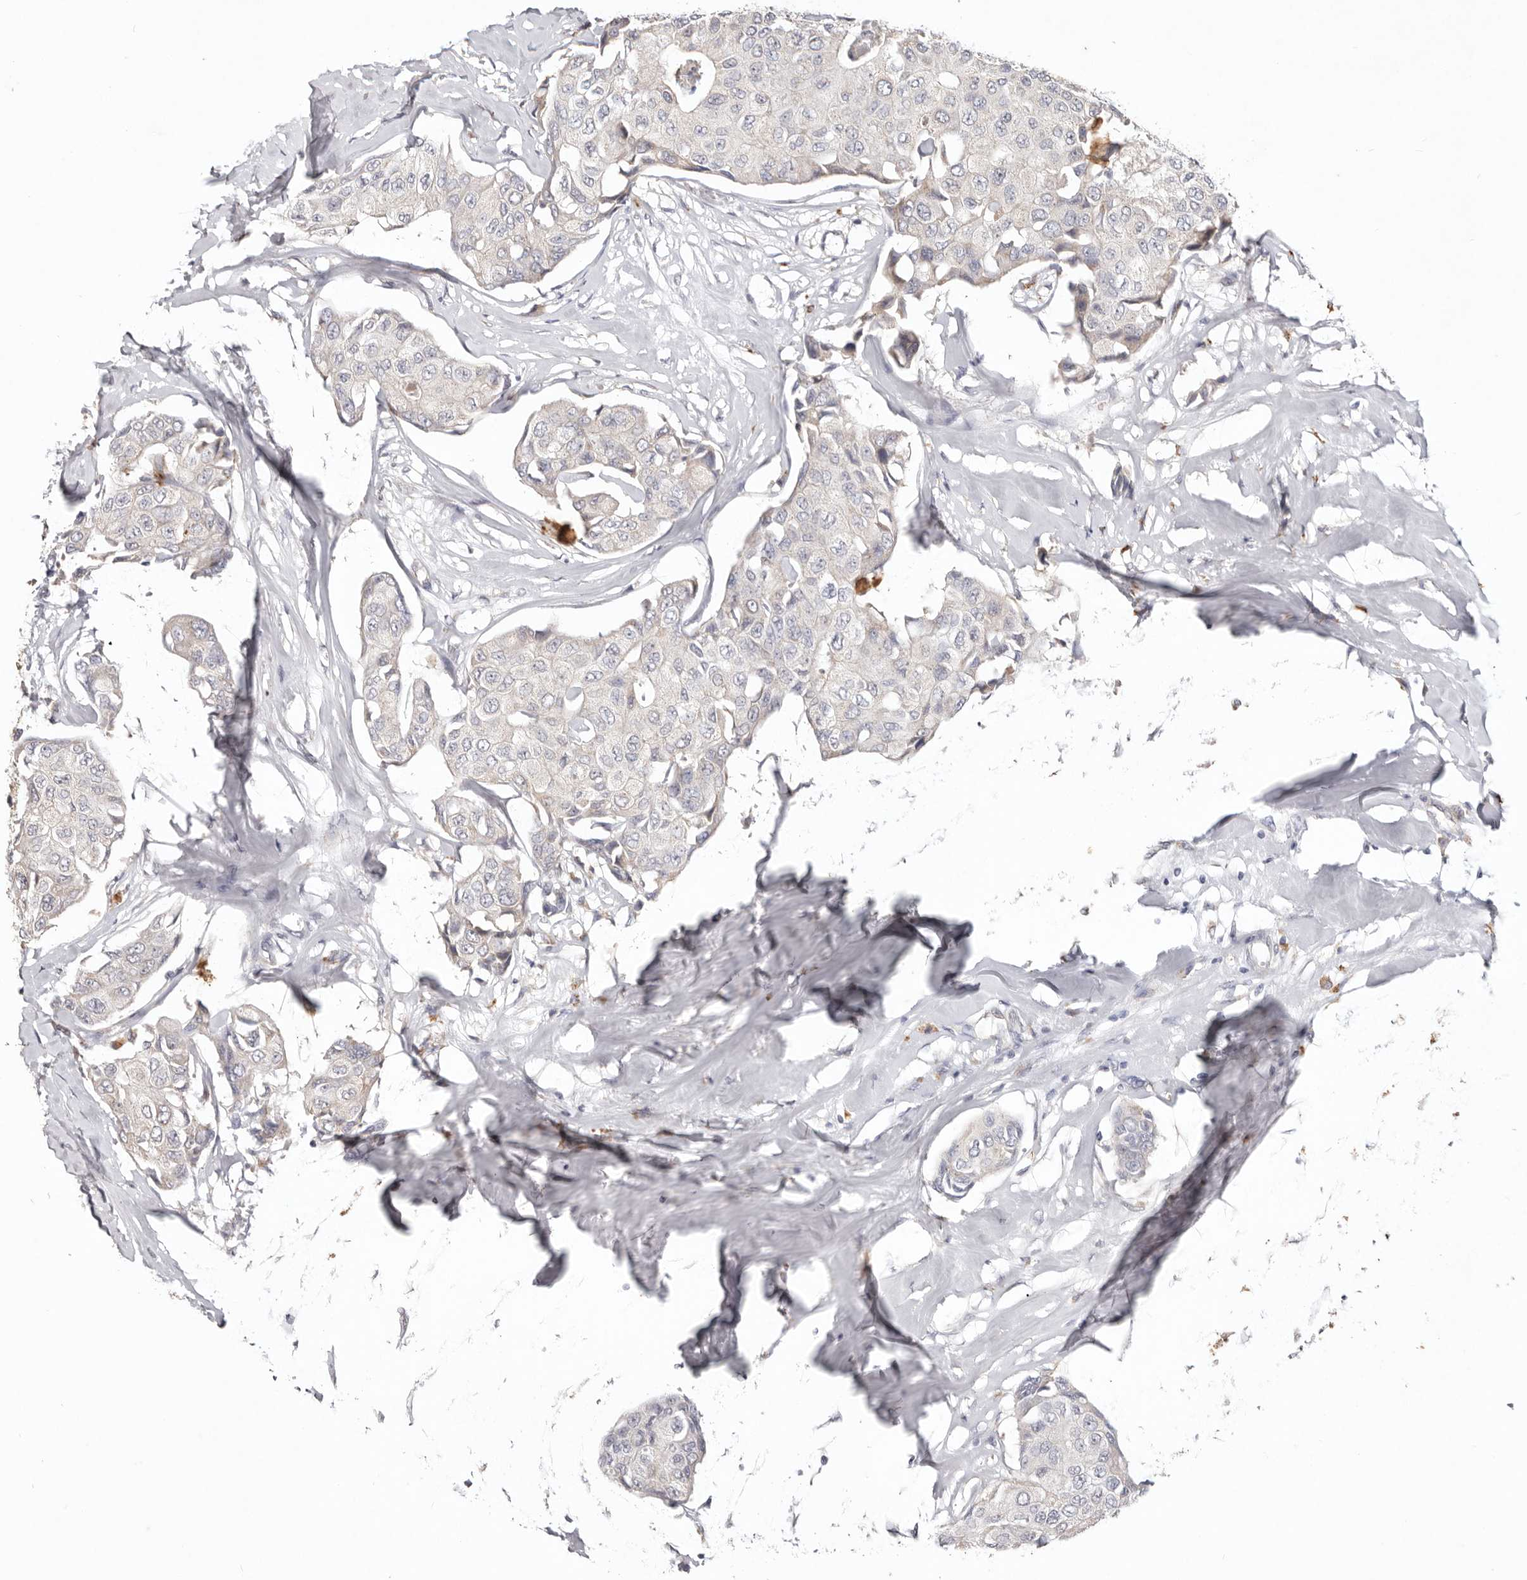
{"staining": {"intensity": "negative", "quantity": "none", "location": "none"}, "tissue": "breast cancer", "cell_type": "Tumor cells", "image_type": "cancer", "snomed": [{"axis": "morphology", "description": "Duct carcinoma"}, {"axis": "topography", "description": "Breast"}], "caption": "A histopathology image of breast cancer (intraductal carcinoma) stained for a protein exhibits no brown staining in tumor cells. (DAB (3,3'-diaminobenzidine) immunohistochemistry, high magnification).", "gene": "WDR77", "patient": {"sex": "female", "age": 80}}